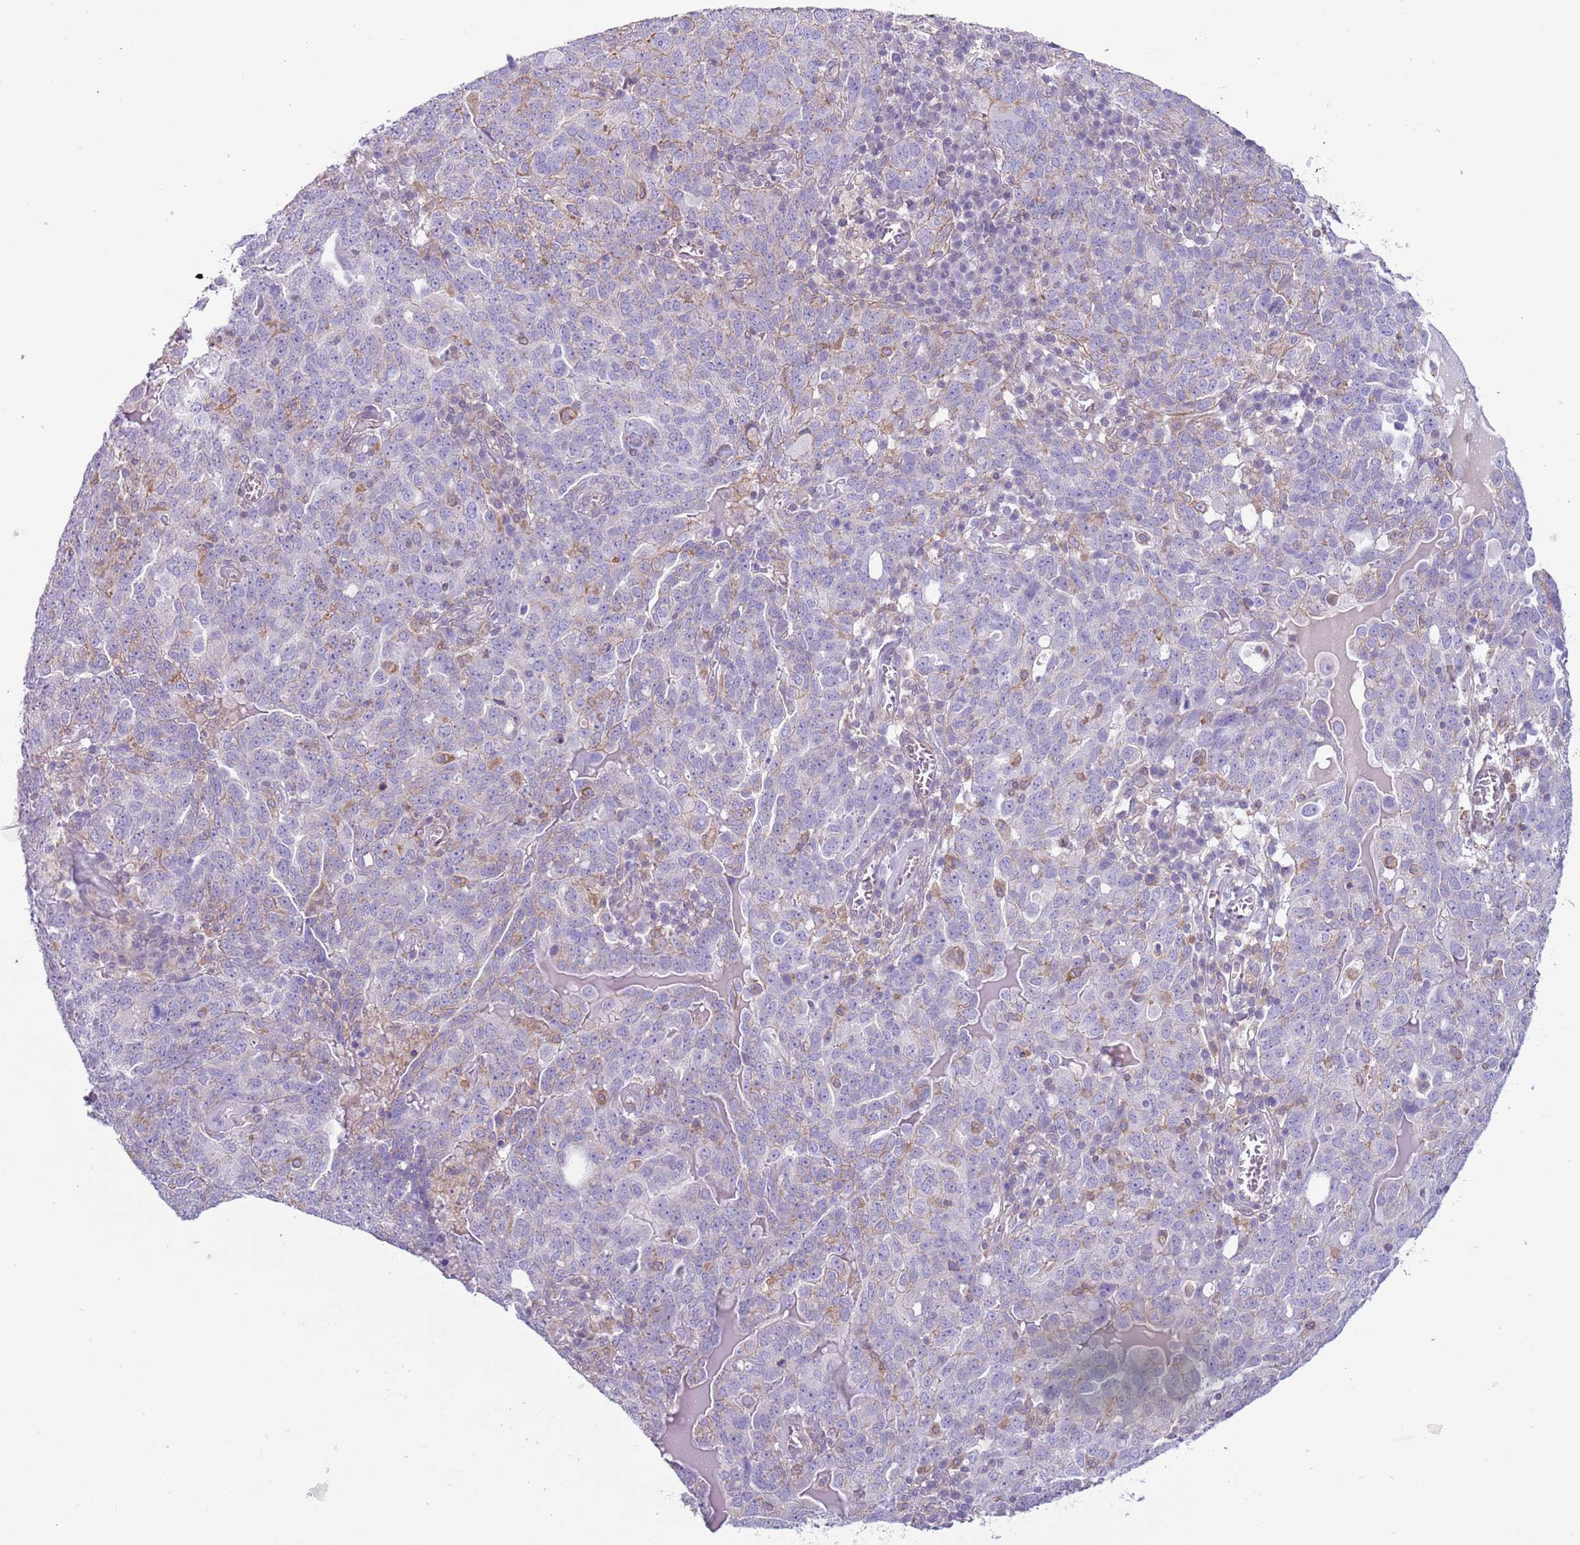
{"staining": {"intensity": "weak", "quantity": "<25%", "location": "cytoplasmic/membranous"}, "tissue": "ovarian cancer", "cell_type": "Tumor cells", "image_type": "cancer", "snomed": [{"axis": "morphology", "description": "Carcinoma, endometroid"}, {"axis": "topography", "description": "Ovary"}], "caption": "A high-resolution image shows immunohistochemistry (IHC) staining of ovarian cancer, which displays no significant staining in tumor cells. (DAB (3,3'-diaminobenzidine) immunohistochemistry (IHC) visualized using brightfield microscopy, high magnification).", "gene": "RBP3", "patient": {"sex": "female", "age": 62}}